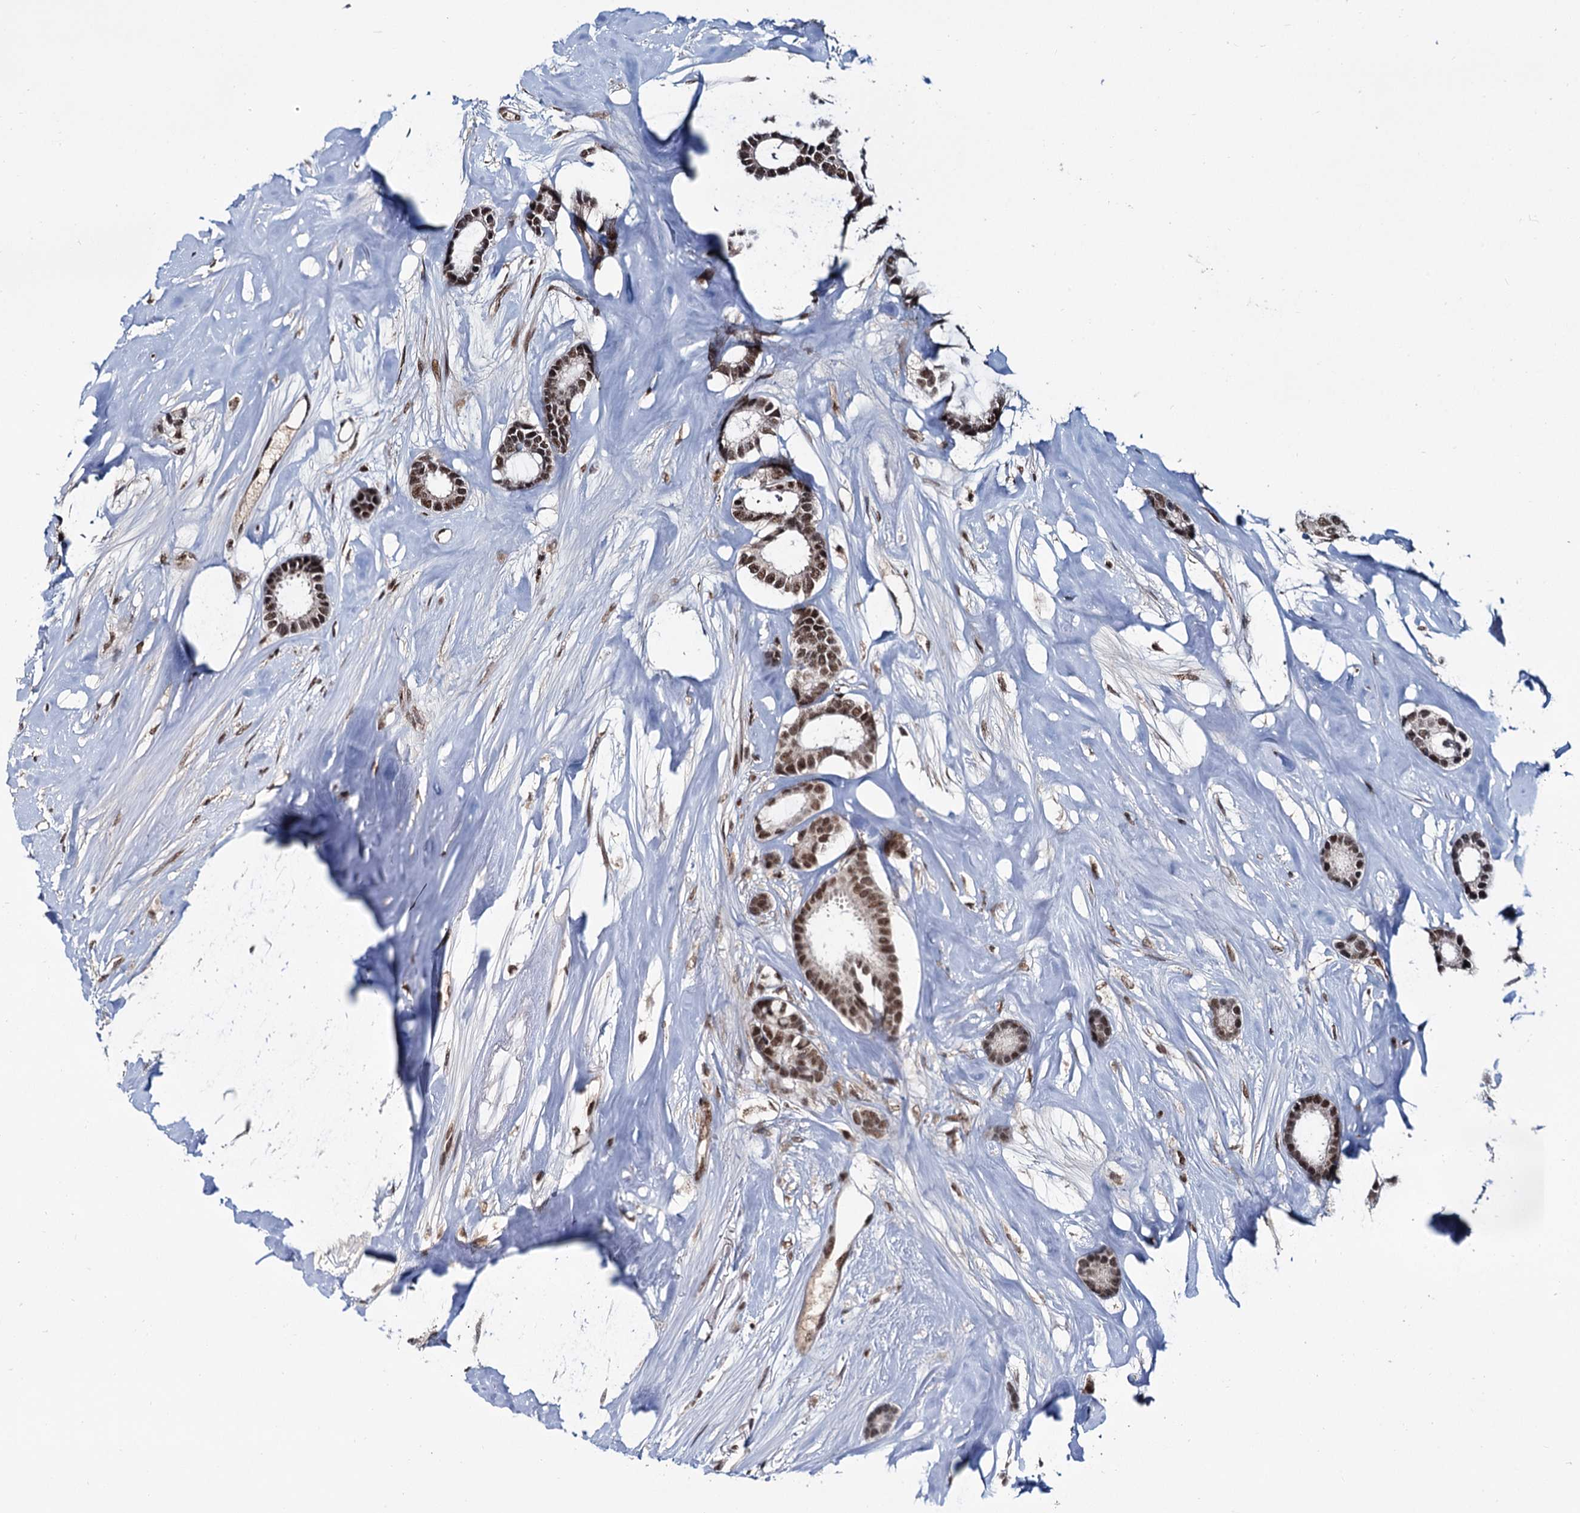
{"staining": {"intensity": "moderate", "quantity": ">75%", "location": "nuclear"}, "tissue": "breast cancer", "cell_type": "Tumor cells", "image_type": "cancer", "snomed": [{"axis": "morphology", "description": "Duct carcinoma"}, {"axis": "topography", "description": "Breast"}], "caption": "An image showing moderate nuclear staining in approximately >75% of tumor cells in breast infiltrating ductal carcinoma, as visualized by brown immunohistochemical staining.", "gene": "WBP4", "patient": {"sex": "female", "age": 87}}